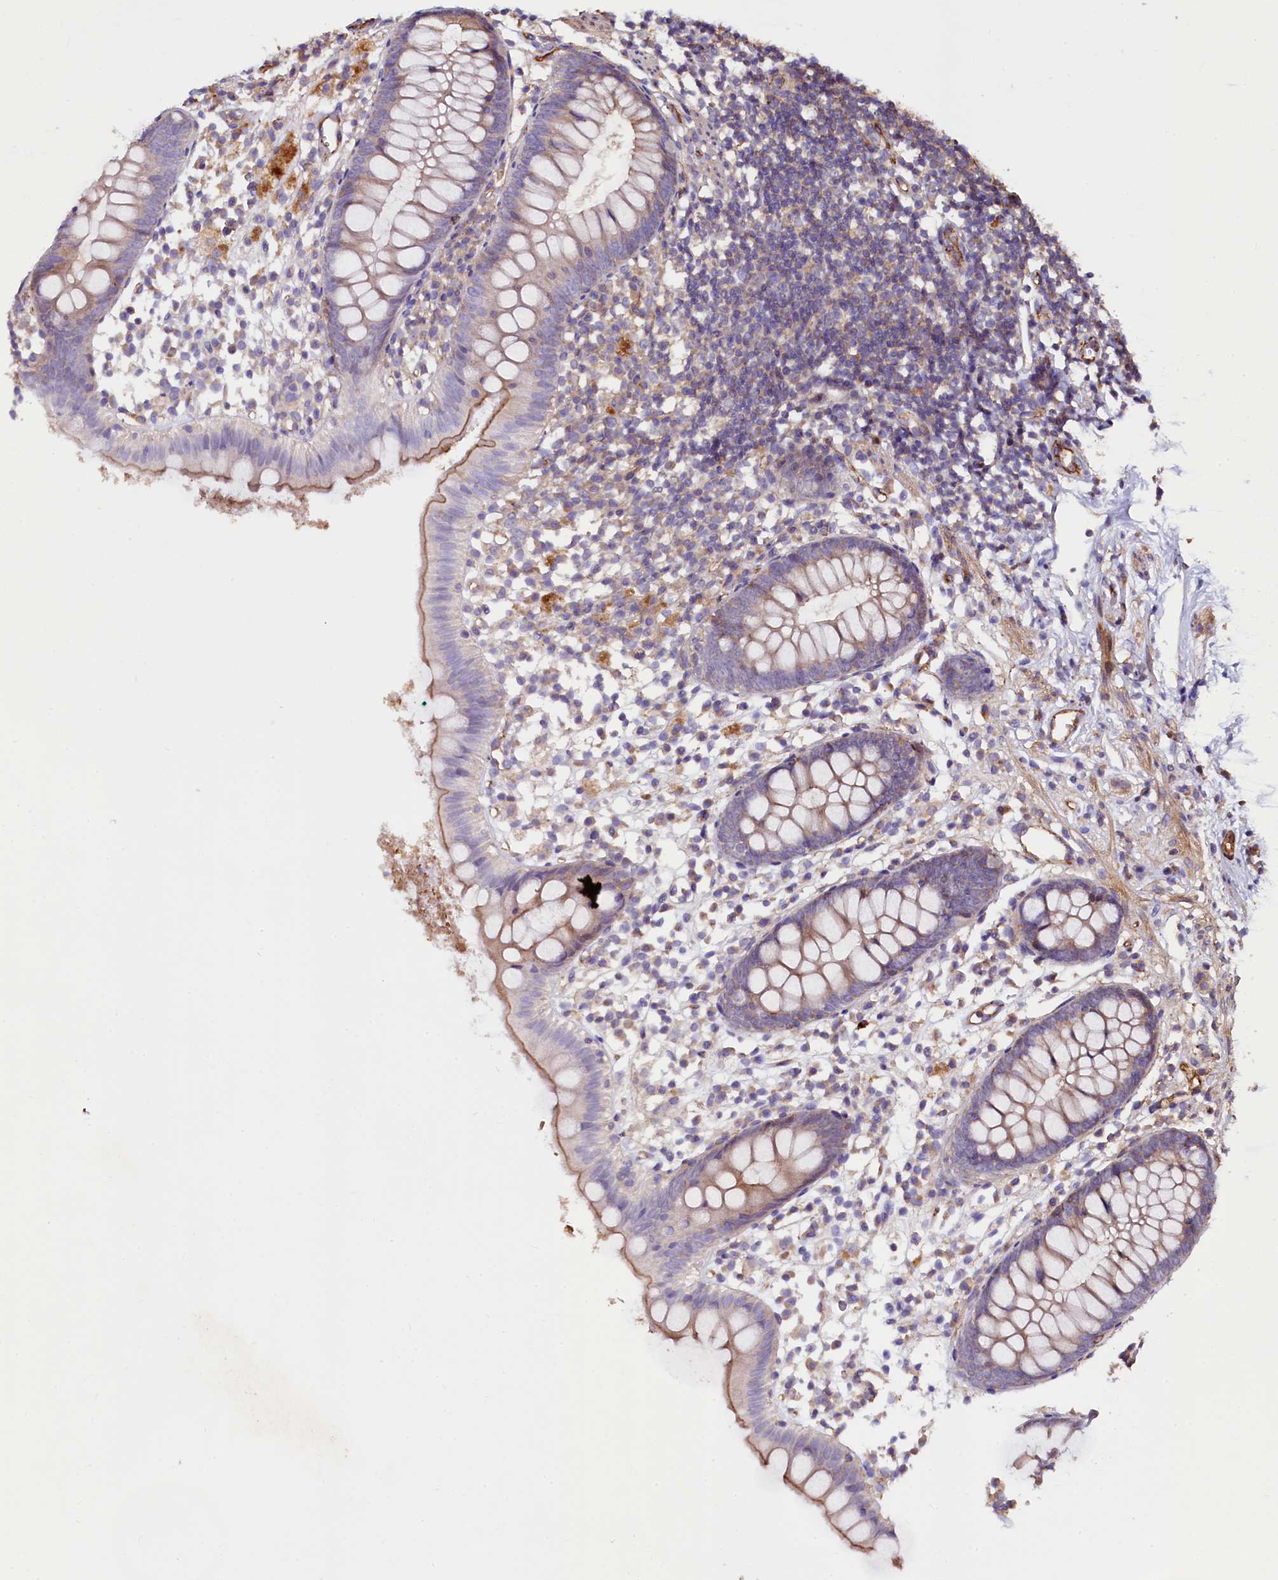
{"staining": {"intensity": "moderate", "quantity": "25%-75%", "location": "cytoplasmic/membranous"}, "tissue": "appendix", "cell_type": "Glandular cells", "image_type": "normal", "snomed": [{"axis": "morphology", "description": "Normal tissue, NOS"}, {"axis": "topography", "description": "Appendix"}], "caption": "The immunohistochemical stain shows moderate cytoplasmic/membranous positivity in glandular cells of normal appendix. Nuclei are stained in blue.", "gene": "KLHDC4", "patient": {"sex": "female", "age": 20}}